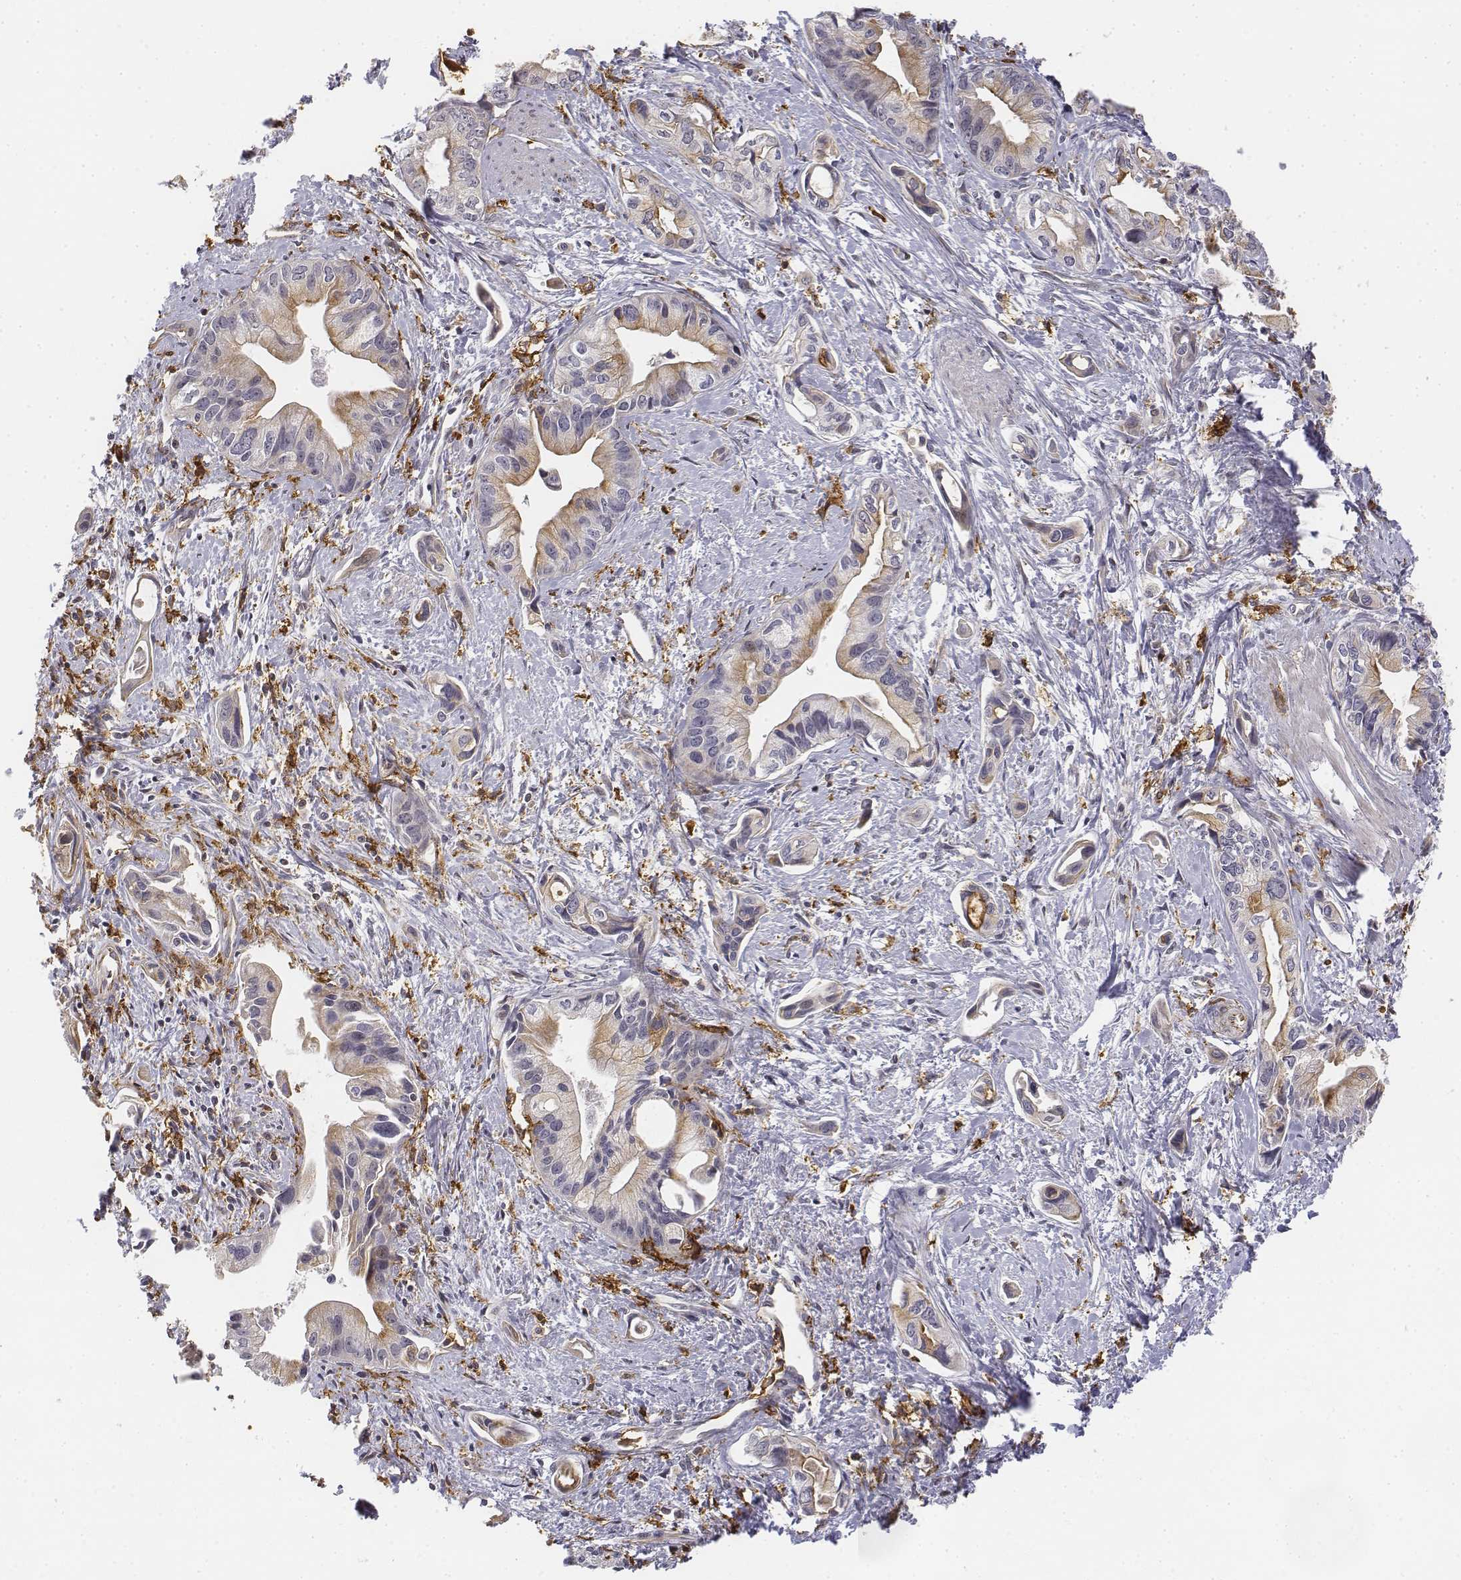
{"staining": {"intensity": "moderate", "quantity": "<25%", "location": "cytoplasmic/membranous"}, "tissue": "pancreatic cancer", "cell_type": "Tumor cells", "image_type": "cancer", "snomed": [{"axis": "morphology", "description": "Adenocarcinoma, NOS"}, {"axis": "topography", "description": "Pancreas"}], "caption": "Protein expression analysis of pancreatic cancer reveals moderate cytoplasmic/membranous positivity in about <25% of tumor cells. (DAB IHC, brown staining for protein, blue staining for nuclei).", "gene": "CD14", "patient": {"sex": "female", "age": 61}}